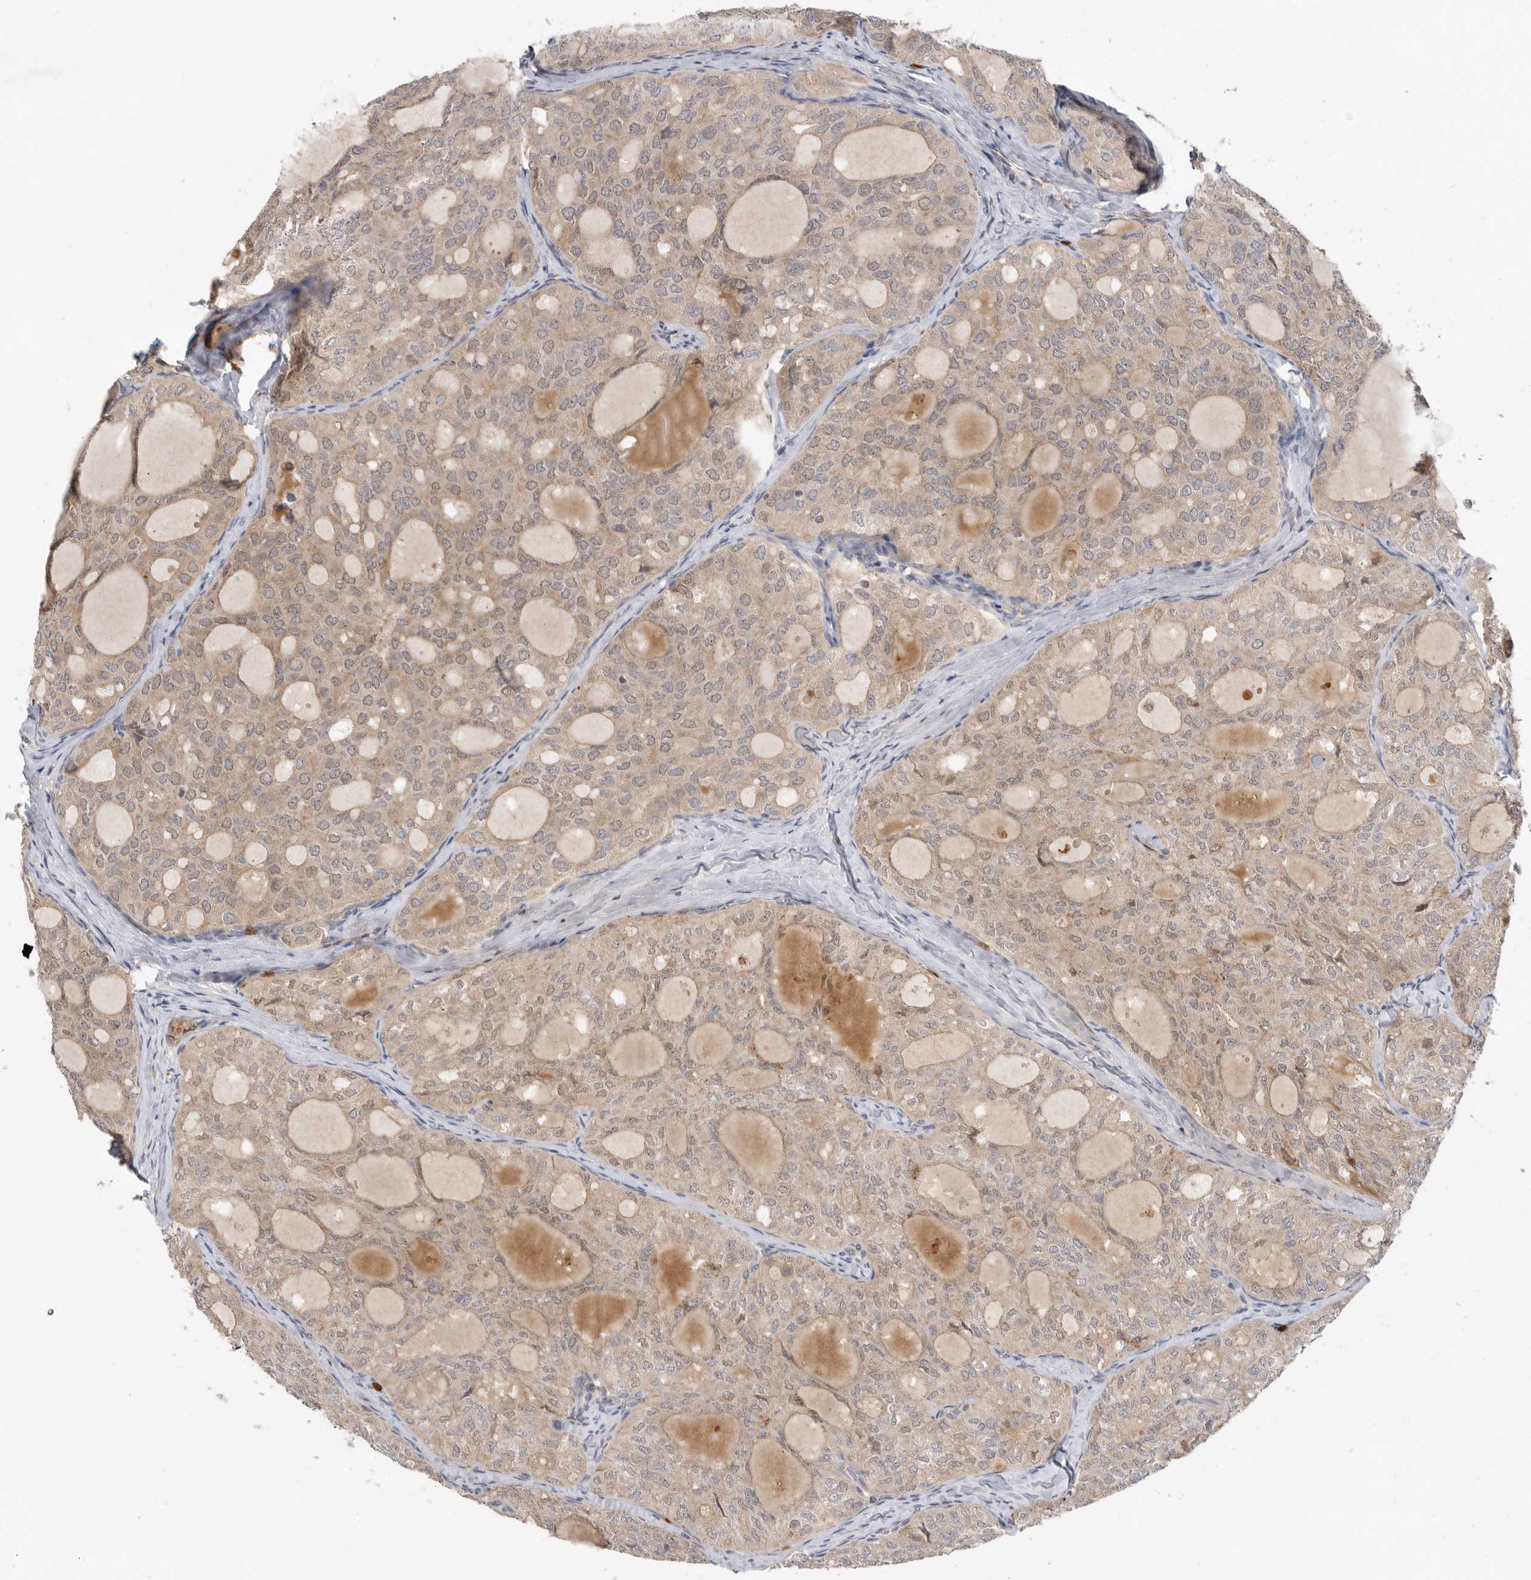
{"staining": {"intensity": "weak", "quantity": "<25%", "location": "cytoplasmic/membranous"}, "tissue": "thyroid cancer", "cell_type": "Tumor cells", "image_type": "cancer", "snomed": [{"axis": "morphology", "description": "Follicular adenoma carcinoma, NOS"}, {"axis": "topography", "description": "Thyroid gland"}], "caption": "IHC of thyroid cancer demonstrates no positivity in tumor cells.", "gene": "GNE", "patient": {"sex": "male", "age": 75}}